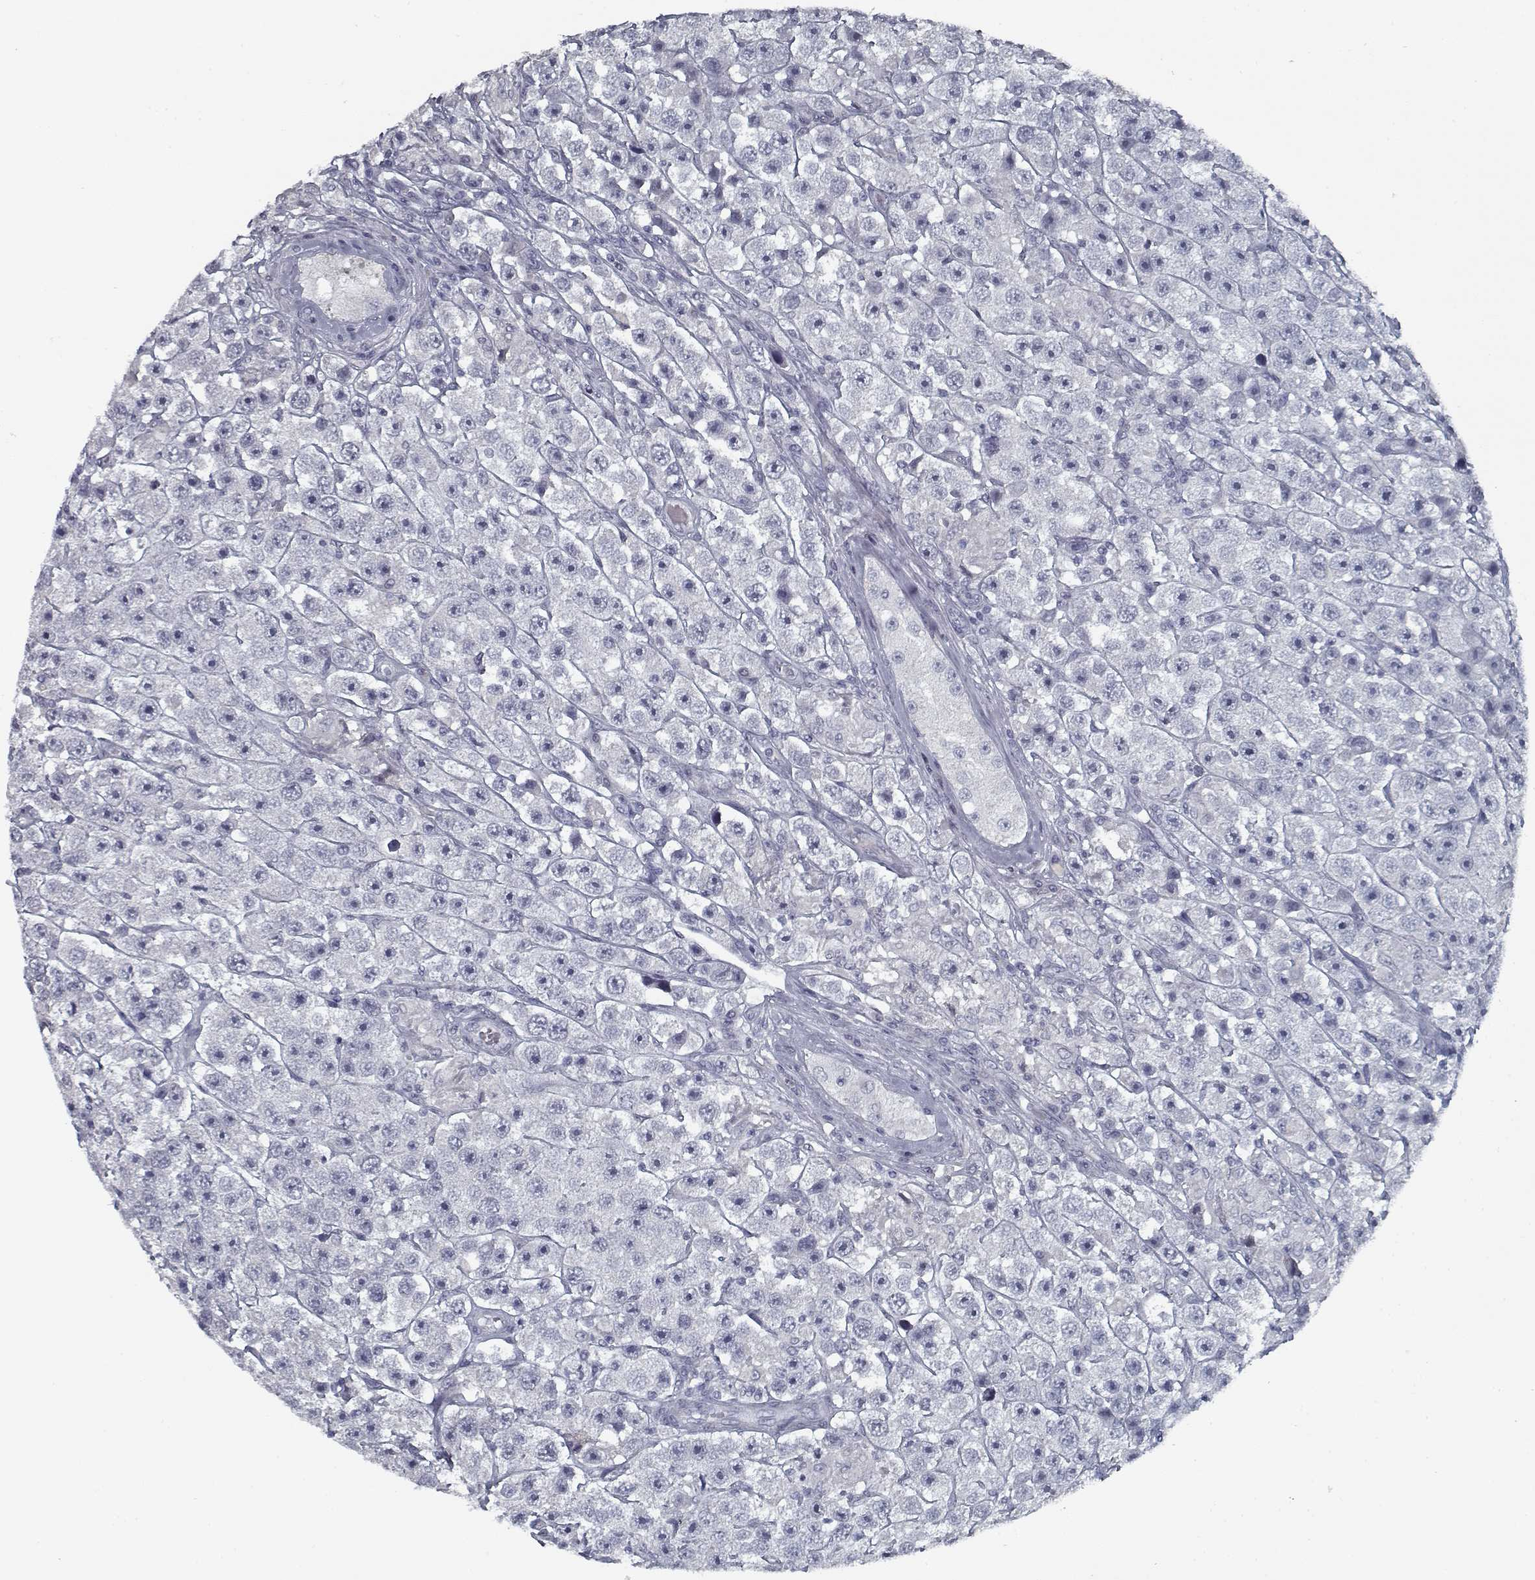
{"staining": {"intensity": "negative", "quantity": "none", "location": "none"}, "tissue": "testis cancer", "cell_type": "Tumor cells", "image_type": "cancer", "snomed": [{"axis": "morphology", "description": "Seminoma, NOS"}, {"axis": "topography", "description": "Testis"}], "caption": "Testis cancer stained for a protein using immunohistochemistry displays no positivity tumor cells.", "gene": "GAD2", "patient": {"sex": "male", "age": 45}}